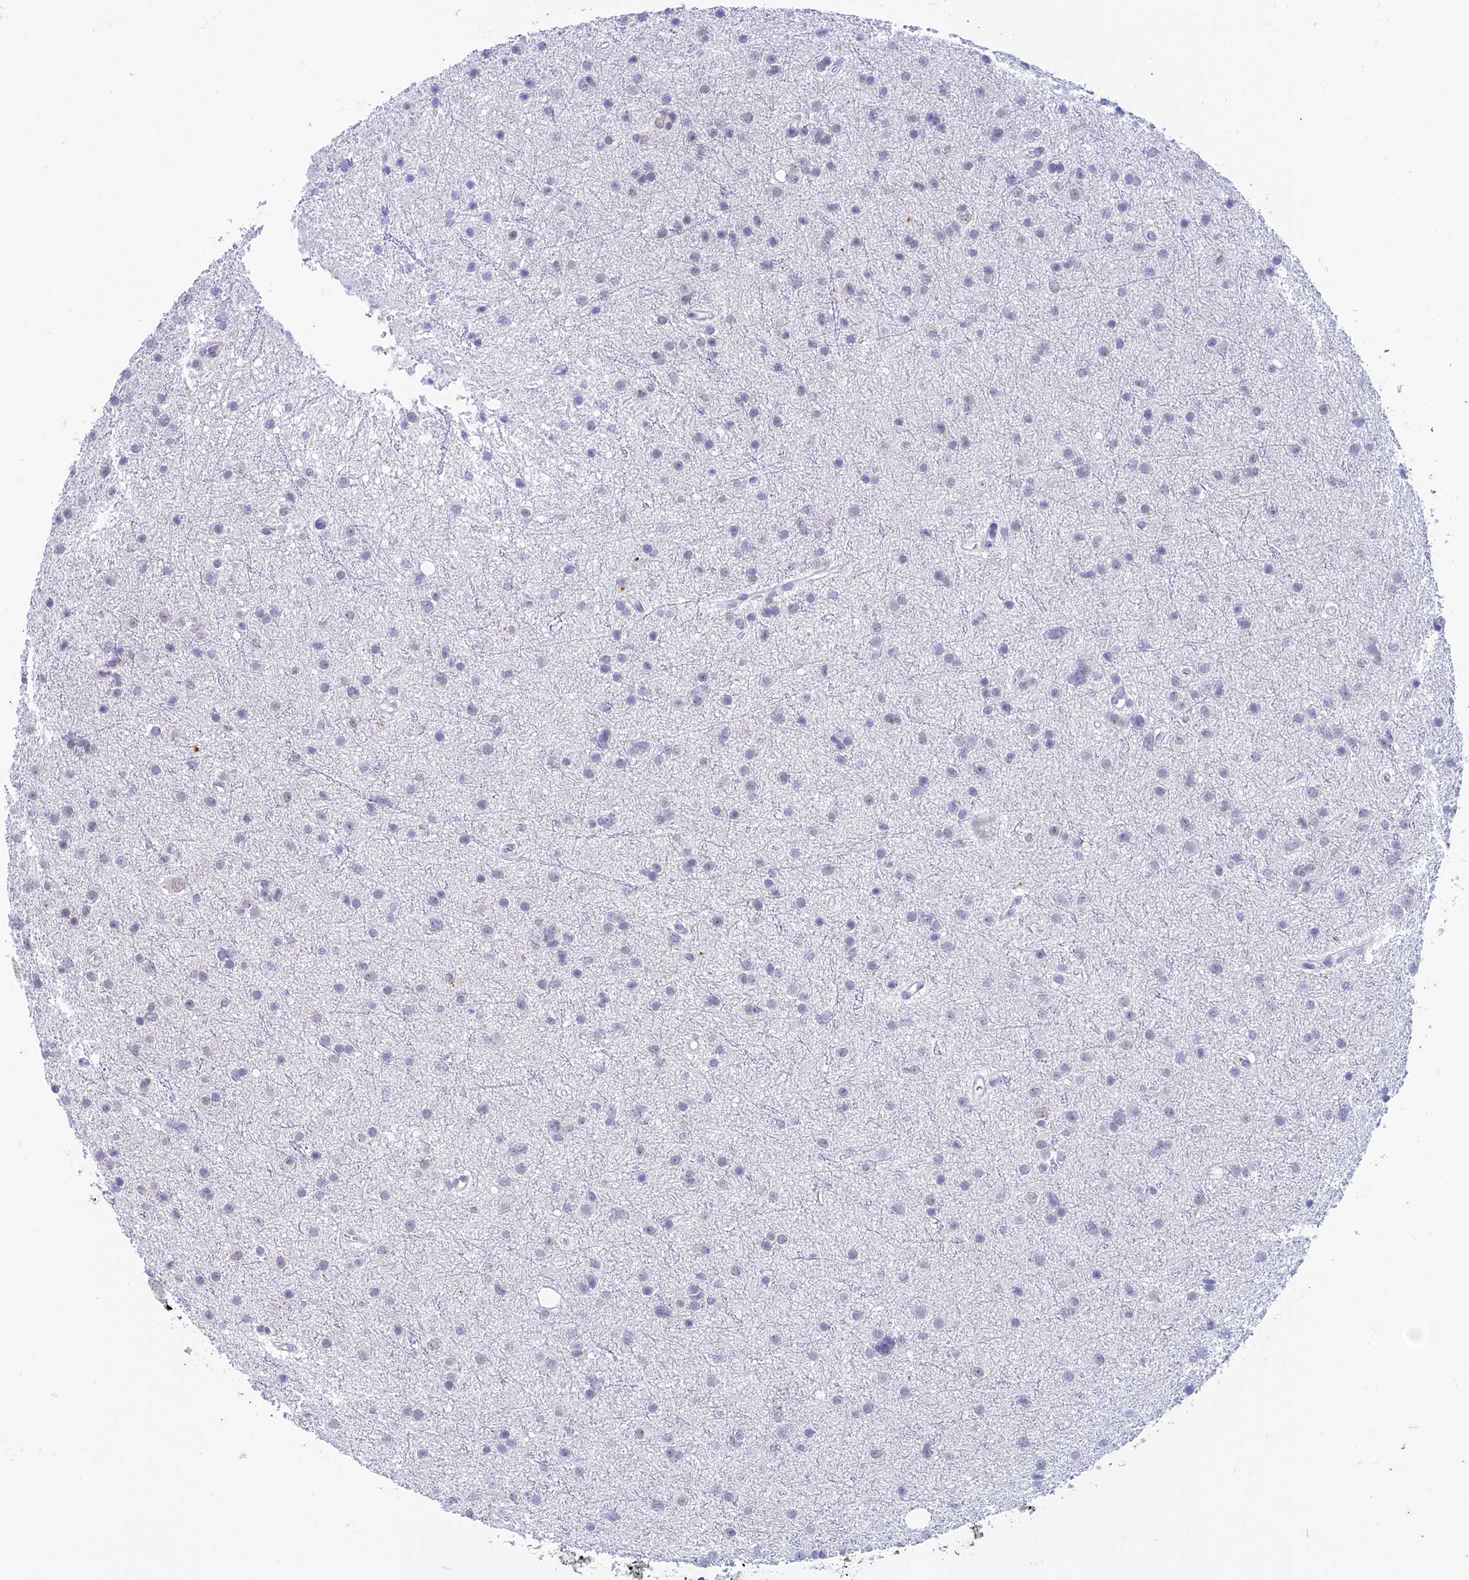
{"staining": {"intensity": "negative", "quantity": "none", "location": "none"}, "tissue": "glioma", "cell_type": "Tumor cells", "image_type": "cancer", "snomed": [{"axis": "morphology", "description": "Glioma, malignant, Low grade"}, {"axis": "topography", "description": "Cerebral cortex"}], "caption": "This is a photomicrograph of immunohistochemistry staining of malignant glioma (low-grade), which shows no expression in tumor cells.", "gene": "FGF7", "patient": {"sex": "female", "age": 39}}